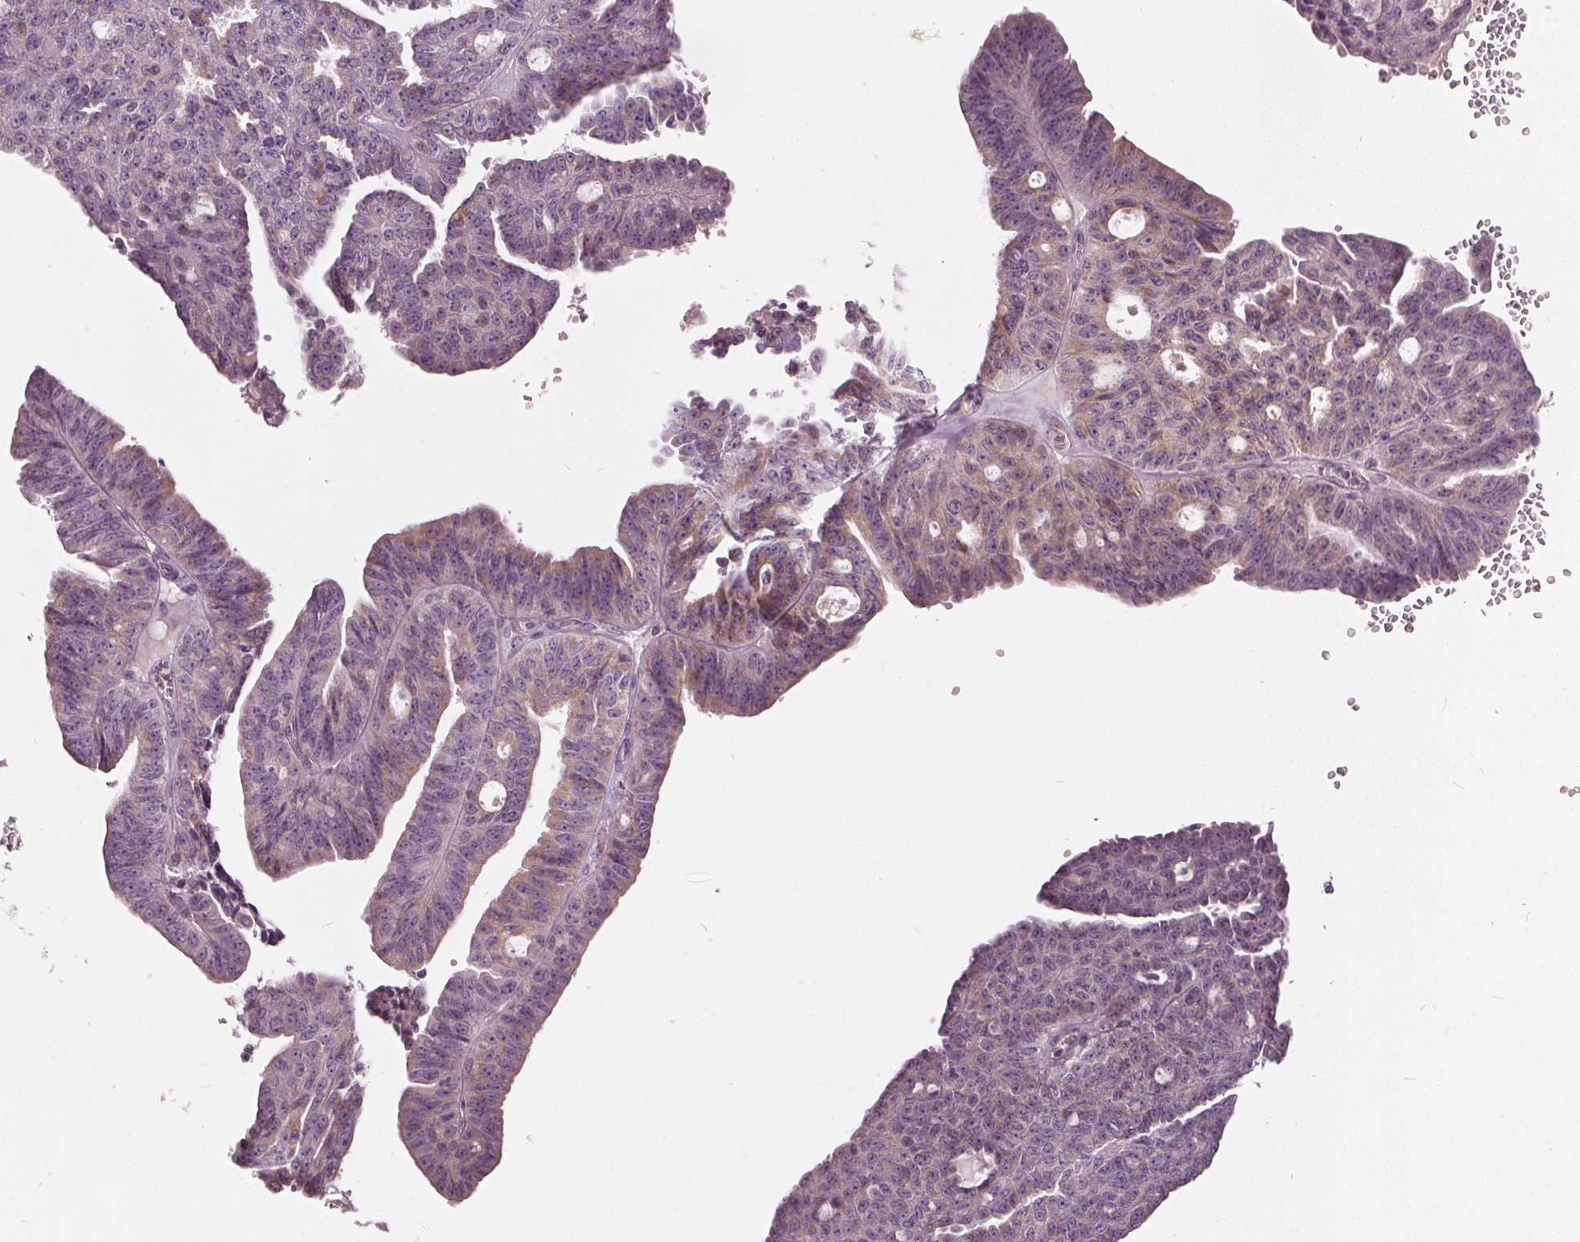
{"staining": {"intensity": "weak", "quantity": "<25%", "location": "cytoplasmic/membranous"}, "tissue": "ovarian cancer", "cell_type": "Tumor cells", "image_type": "cancer", "snomed": [{"axis": "morphology", "description": "Cystadenocarcinoma, serous, NOS"}, {"axis": "topography", "description": "Ovary"}], "caption": "This micrograph is of ovarian cancer (serous cystadenocarcinoma) stained with immunohistochemistry (IHC) to label a protein in brown with the nuclei are counter-stained blue. There is no expression in tumor cells. (Brightfield microscopy of DAB (3,3'-diaminobenzidine) immunohistochemistry at high magnification).", "gene": "ECI2", "patient": {"sex": "female", "age": 71}}